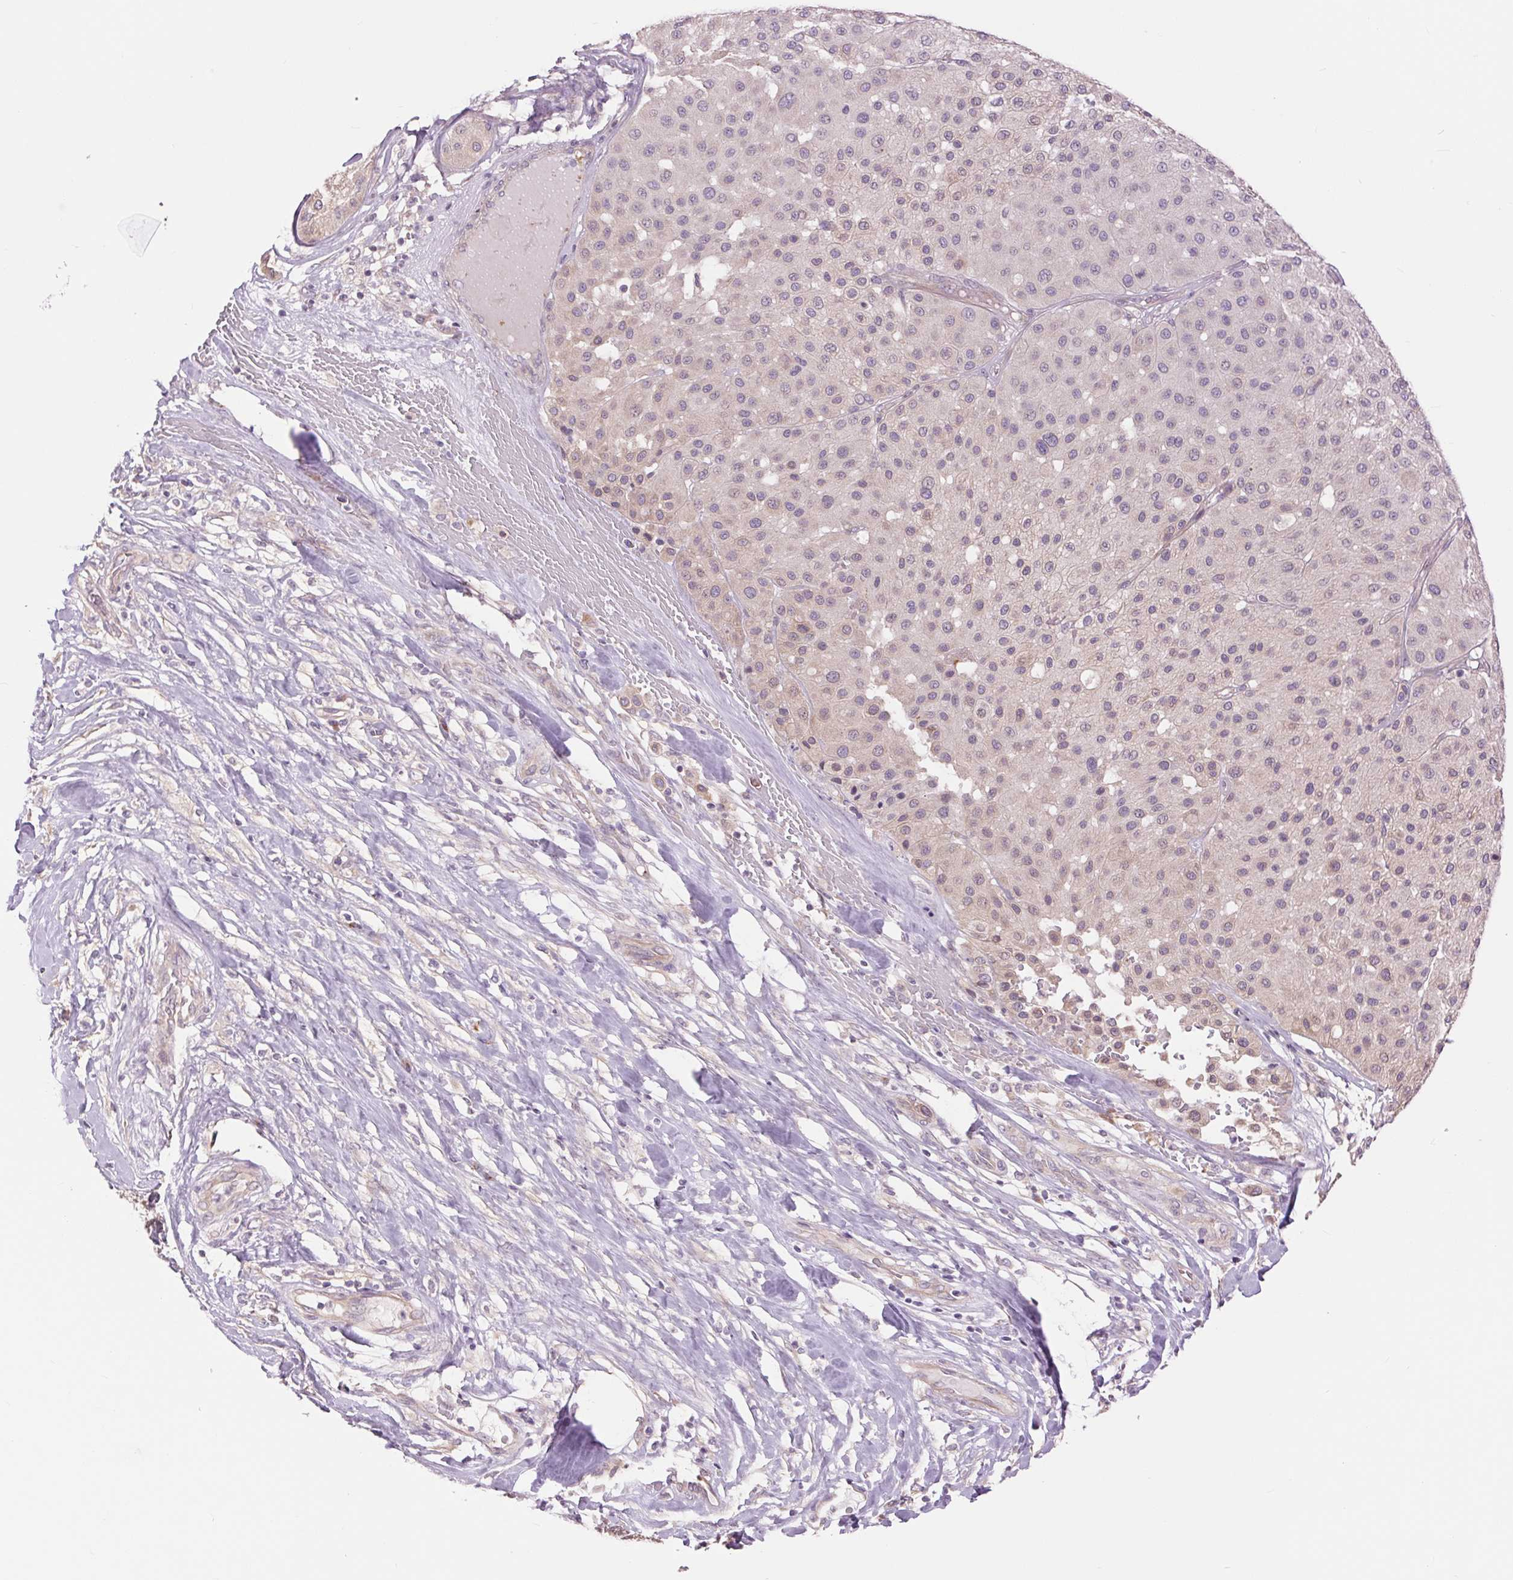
{"staining": {"intensity": "weak", "quantity": "25%-75%", "location": "cytoplasmic/membranous"}, "tissue": "melanoma", "cell_type": "Tumor cells", "image_type": "cancer", "snomed": [{"axis": "morphology", "description": "Malignant melanoma, Metastatic site"}, {"axis": "topography", "description": "Smooth muscle"}], "caption": "Protein staining shows weak cytoplasmic/membranous staining in approximately 25%-75% of tumor cells in melanoma.", "gene": "CTNNA3", "patient": {"sex": "male", "age": 41}}